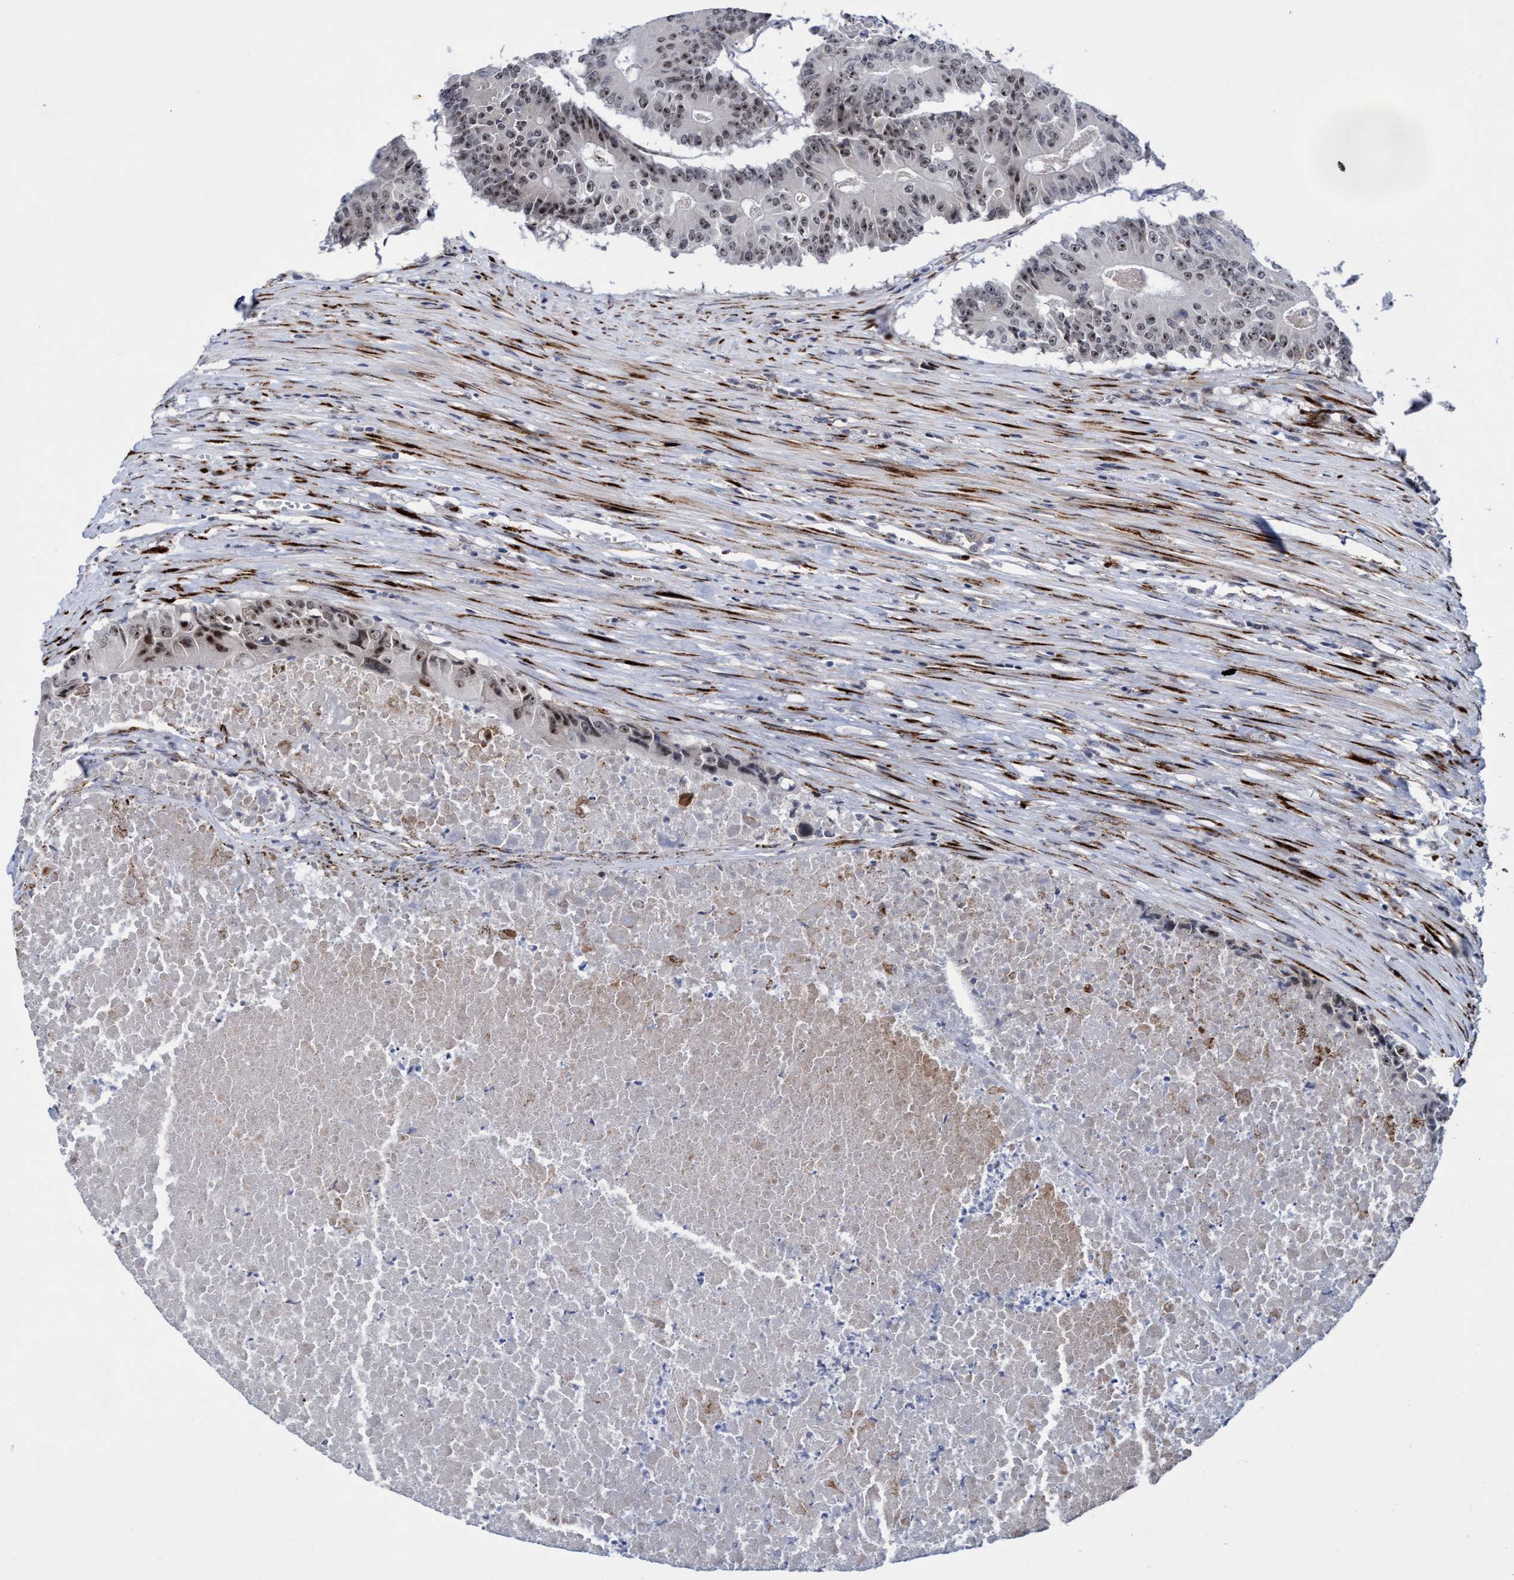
{"staining": {"intensity": "weak", "quantity": ">75%", "location": "nuclear"}, "tissue": "colorectal cancer", "cell_type": "Tumor cells", "image_type": "cancer", "snomed": [{"axis": "morphology", "description": "Adenocarcinoma, NOS"}, {"axis": "topography", "description": "Colon"}], "caption": "IHC (DAB) staining of human colorectal cancer displays weak nuclear protein staining in approximately >75% of tumor cells.", "gene": "GLT6D1", "patient": {"sex": "male", "age": 87}}